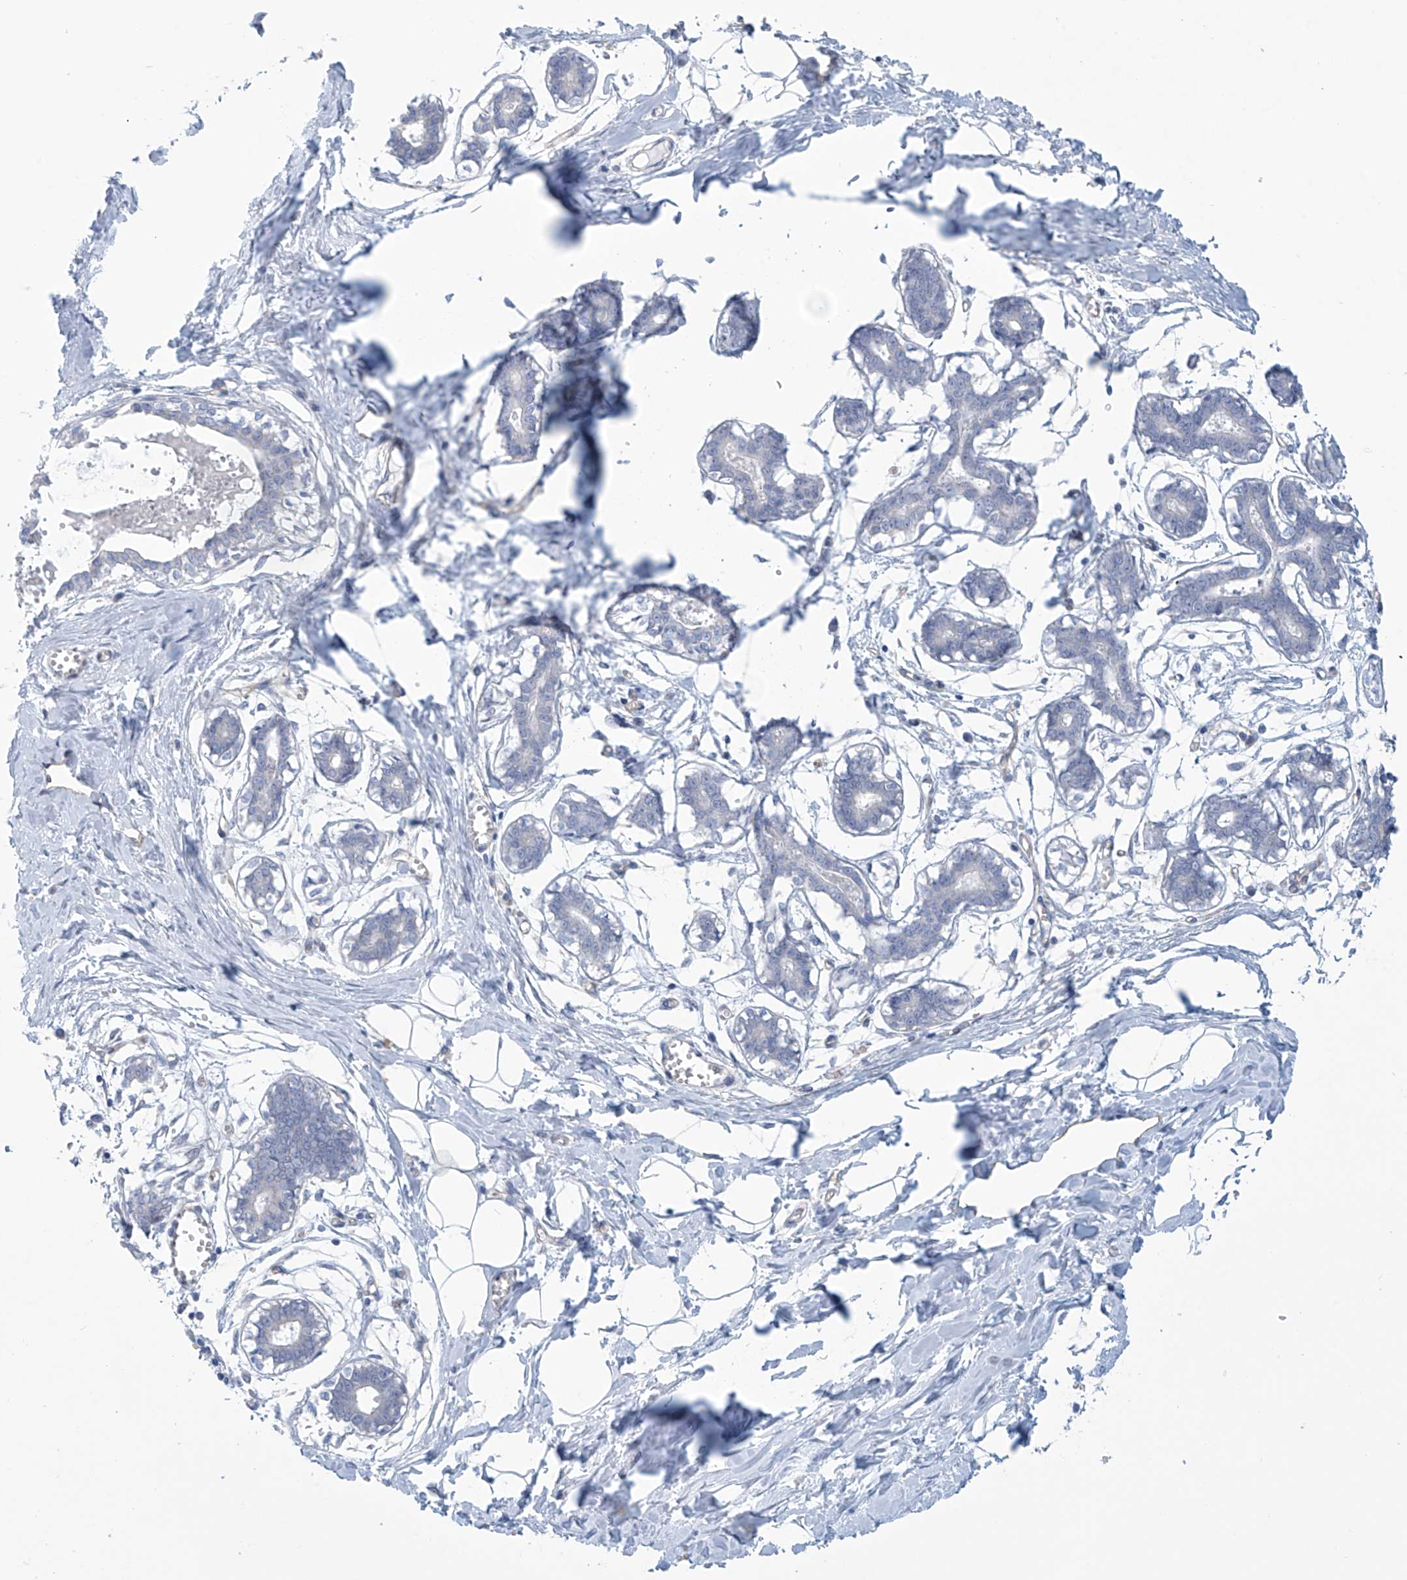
{"staining": {"intensity": "negative", "quantity": "none", "location": "none"}, "tissue": "breast", "cell_type": "Adipocytes", "image_type": "normal", "snomed": [{"axis": "morphology", "description": "Normal tissue, NOS"}, {"axis": "topography", "description": "Breast"}], "caption": "Adipocytes show no significant protein expression in unremarkable breast. (Brightfield microscopy of DAB (3,3'-diaminobenzidine) IHC at high magnification).", "gene": "ABHD13", "patient": {"sex": "female", "age": 27}}